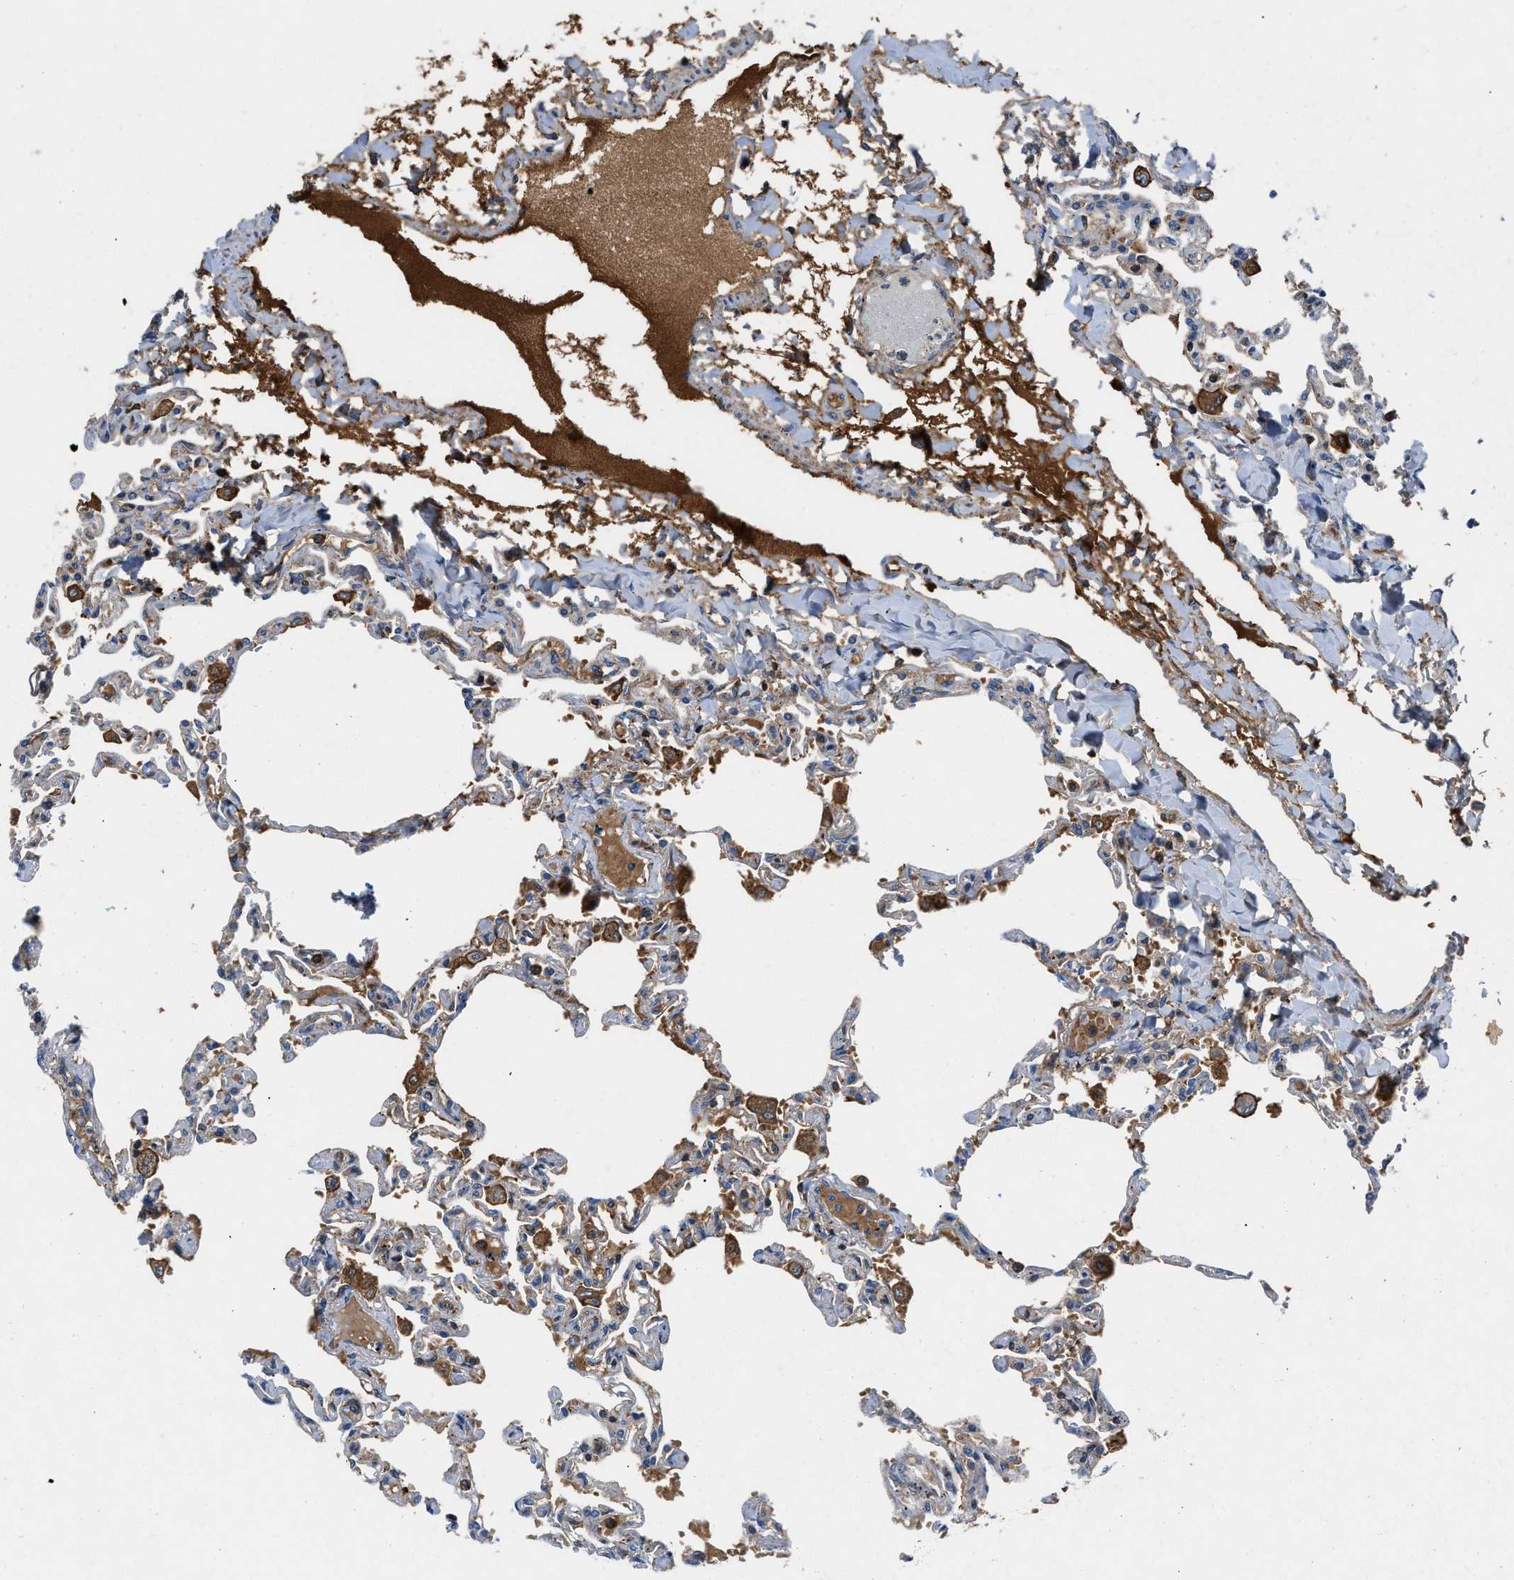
{"staining": {"intensity": "weak", "quantity": "<25%", "location": "cytoplasmic/membranous"}, "tissue": "lung", "cell_type": "Alveolar cells", "image_type": "normal", "snomed": [{"axis": "morphology", "description": "Normal tissue, NOS"}, {"axis": "topography", "description": "Lung"}], "caption": "Immunohistochemistry of unremarkable lung exhibits no expression in alveolar cells.", "gene": "ATP6V0D1", "patient": {"sex": "male", "age": 21}}